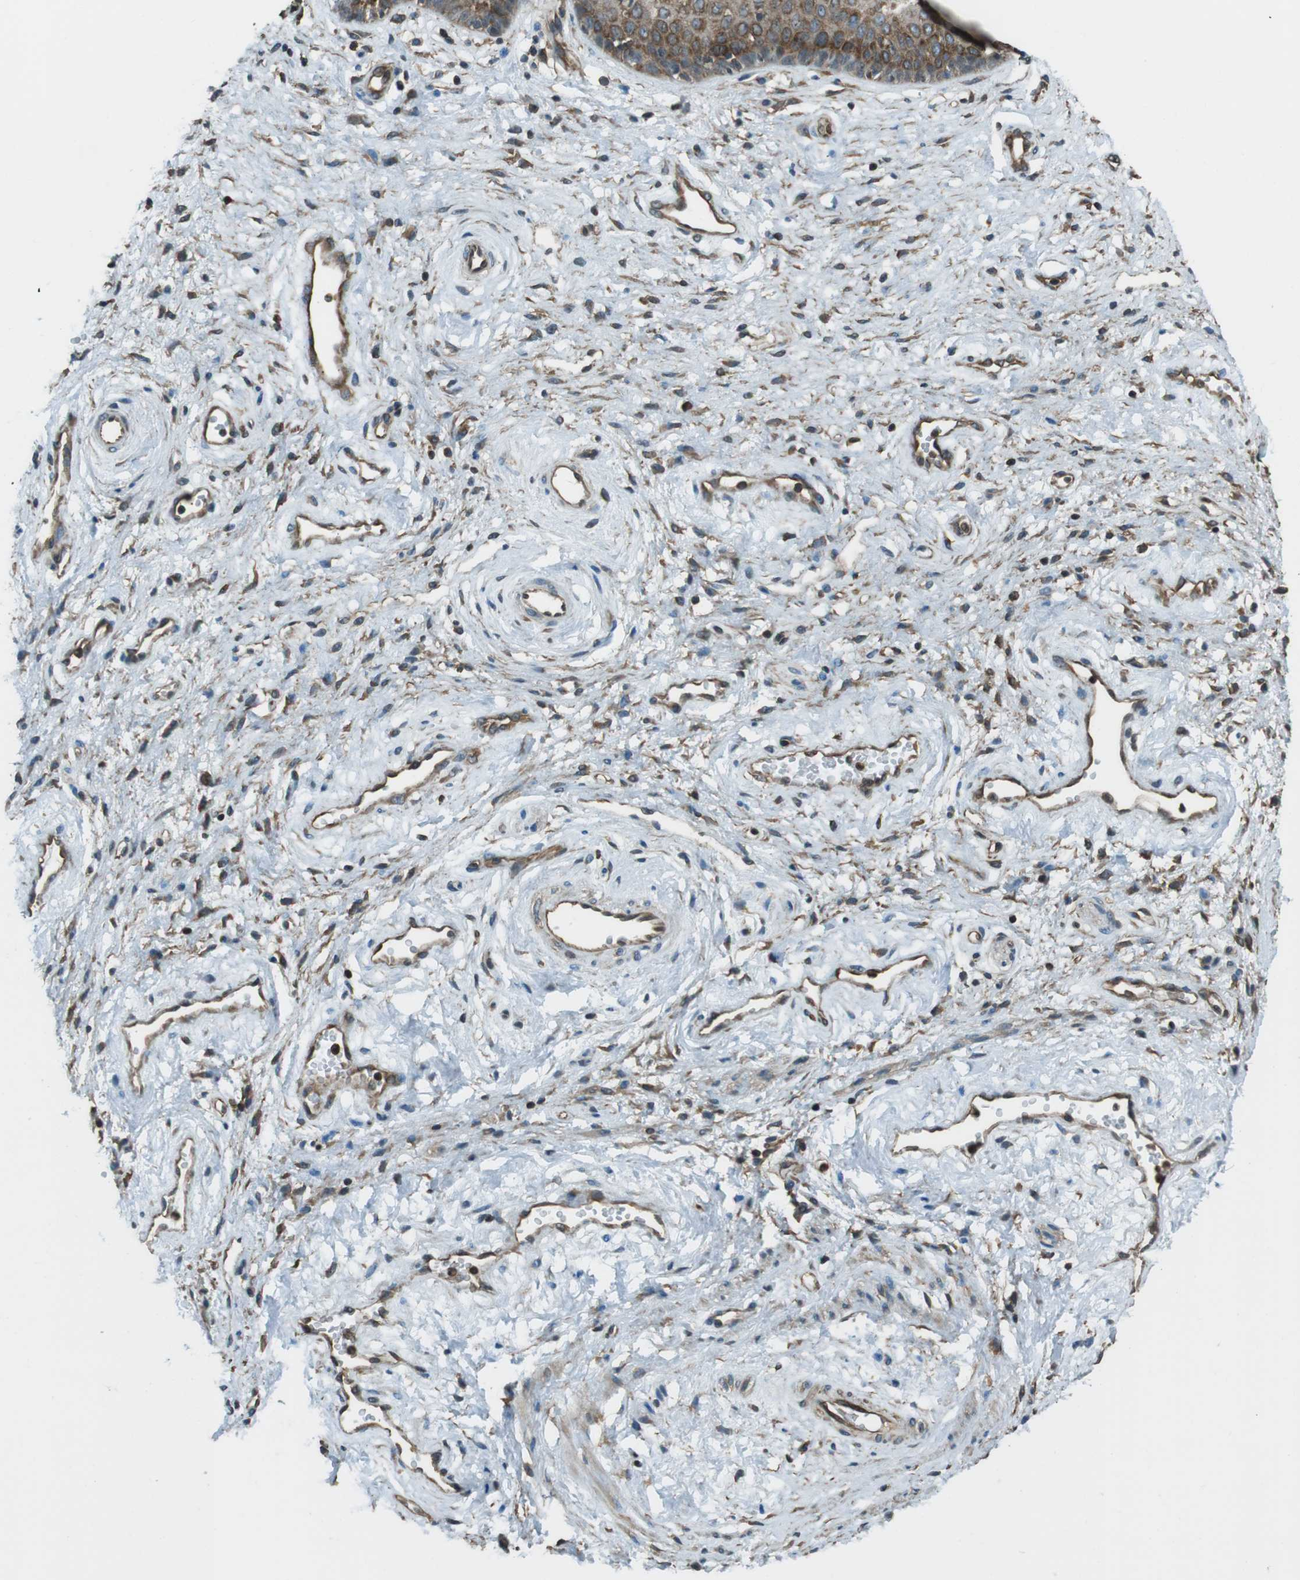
{"staining": {"intensity": "moderate", "quantity": ">75%", "location": "cytoplasmic/membranous"}, "tissue": "vagina", "cell_type": "Squamous epithelial cells", "image_type": "normal", "snomed": [{"axis": "morphology", "description": "Normal tissue, NOS"}, {"axis": "topography", "description": "Vagina"}], "caption": "Immunohistochemistry image of unremarkable human vagina stained for a protein (brown), which shows medium levels of moderate cytoplasmic/membranous staining in about >75% of squamous epithelial cells.", "gene": "PA2G4", "patient": {"sex": "female", "age": 34}}